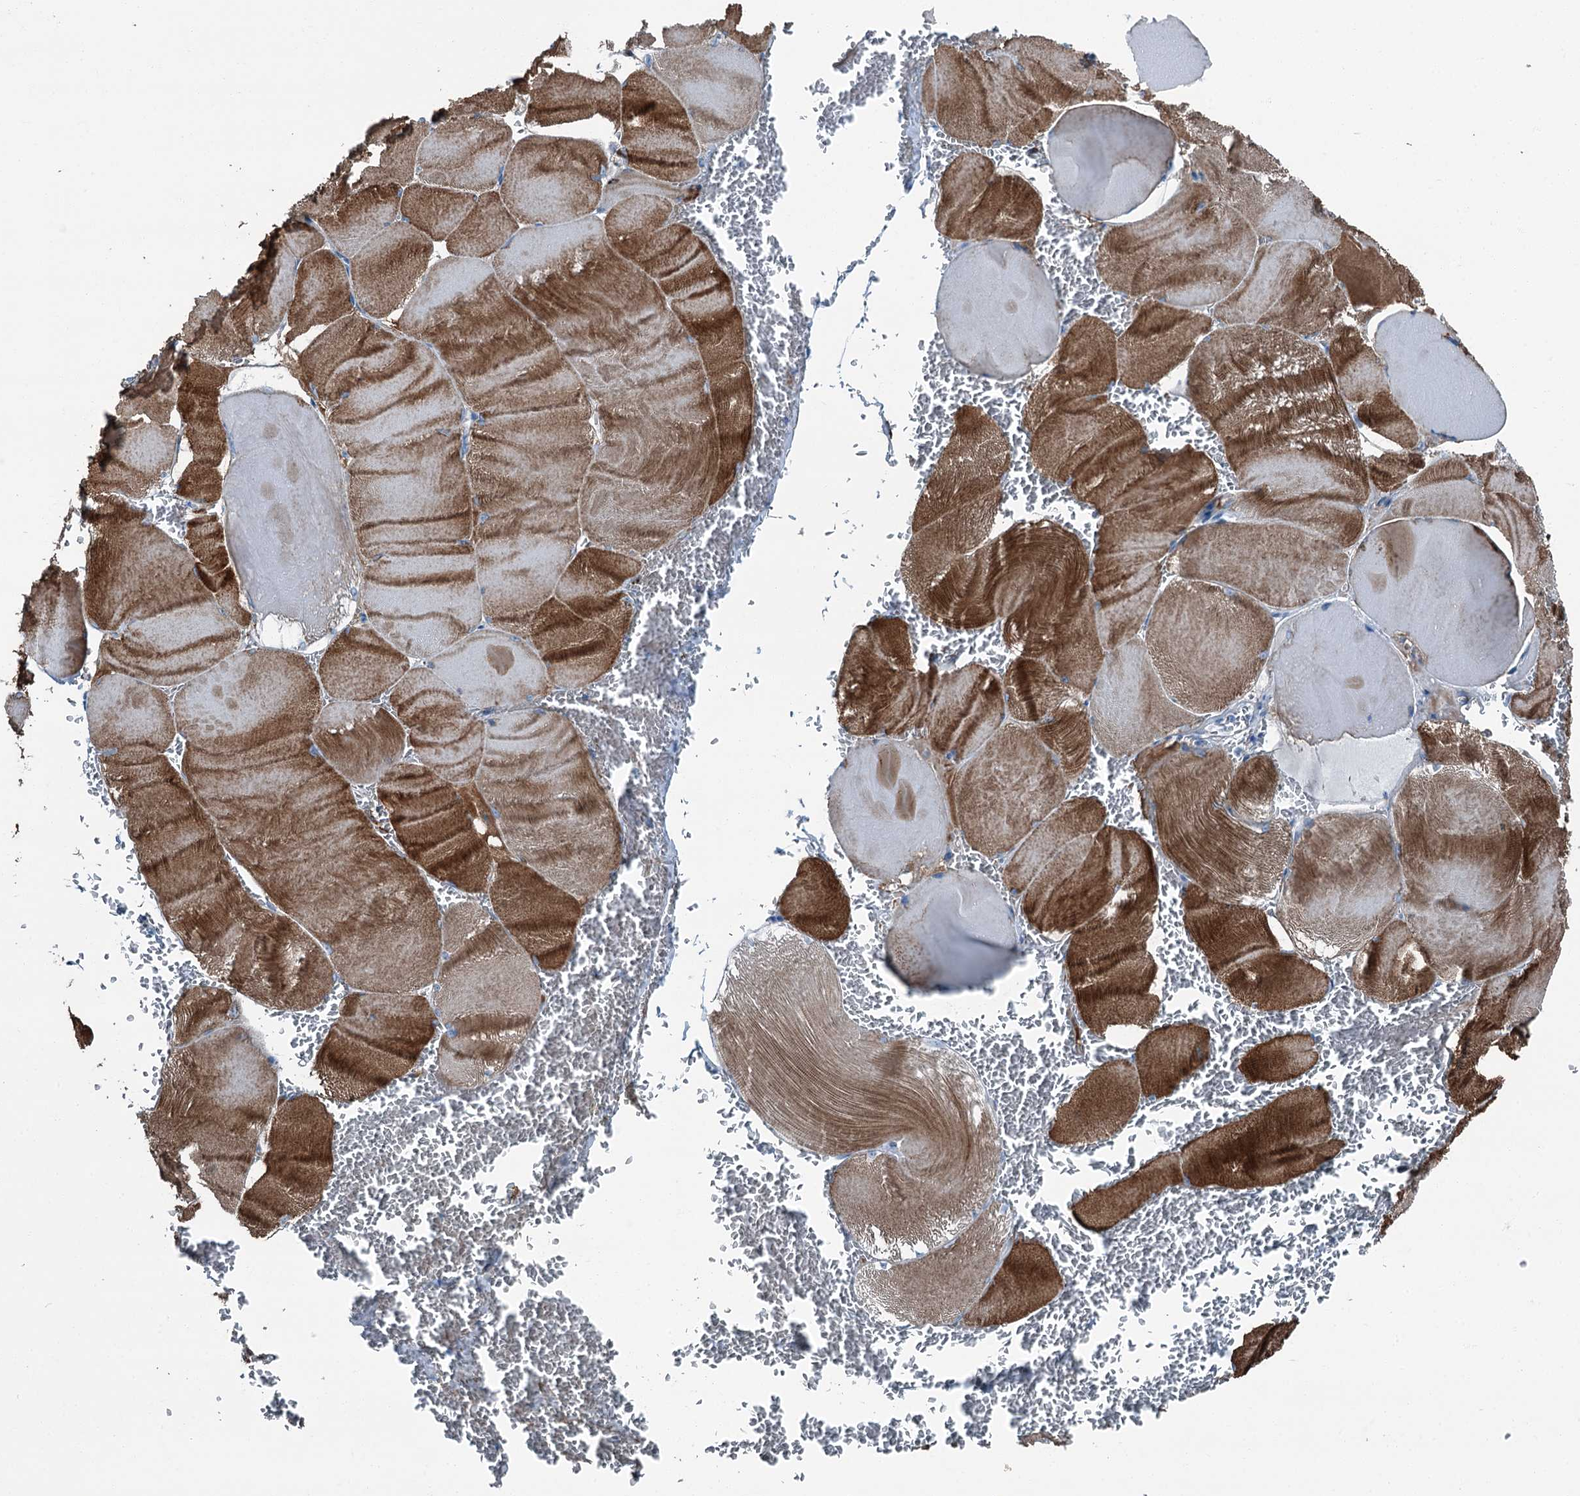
{"staining": {"intensity": "strong", "quantity": "25%-75%", "location": "cytoplasmic/membranous"}, "tissue": "skeletal muscle", "cell_type": "Myocytes", "image_type": "normal", "snomed": [{"axis": "morphology", "description": "Normal tissue, NOS"}, {"axis": "morphology", "description": "Basal cell carcinoma"}, {"axis": "topography", "description": "Skeletal muscle"}], "caption": "IHC staining of normal skeletal muscle, which shows high levels of strong cytoplasmic/membranous staining in about 25%-75% of myocytes indicating strong cytoplasmic/membranous protein staining. The staining was performed using DAB (brown) for protein detection and nuclei were counterstained in hematoxylin (blue).", "gene": "AXL", "patient": {"sex": "female", "age": 64}}